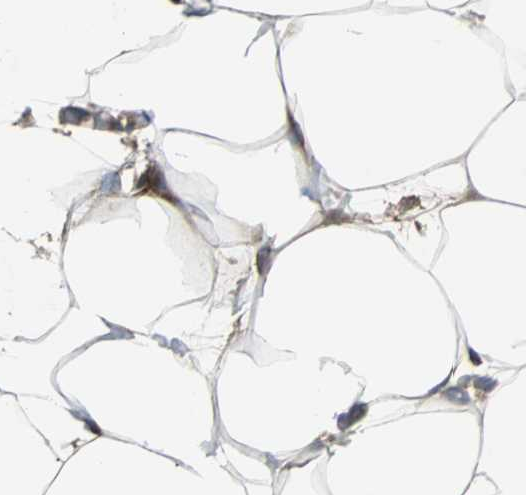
{"staining": {"intensity": "weak", "quantity": ">75%", "location": "cytoplasmic/membranous"}, "tissue": "adipose tissue", "cell_type": "Adipocytes", "image_type": "normal", "snomed": [{"axis": "morphology", "description": "Normal tissue, NOS"}, {"axis": "topography", "description": "Breast"}, {"axis": "topography", "description": "Adipose tissue"}], "caption": "A high-resolution histopathology image shows IHC staining of benign adipose tissue, which shows weak cytoplasmic/membranous expression in approximately >75% of adipocytes.", "gene": "ARF1", "patient": {"sex": "female", "age": 25}}